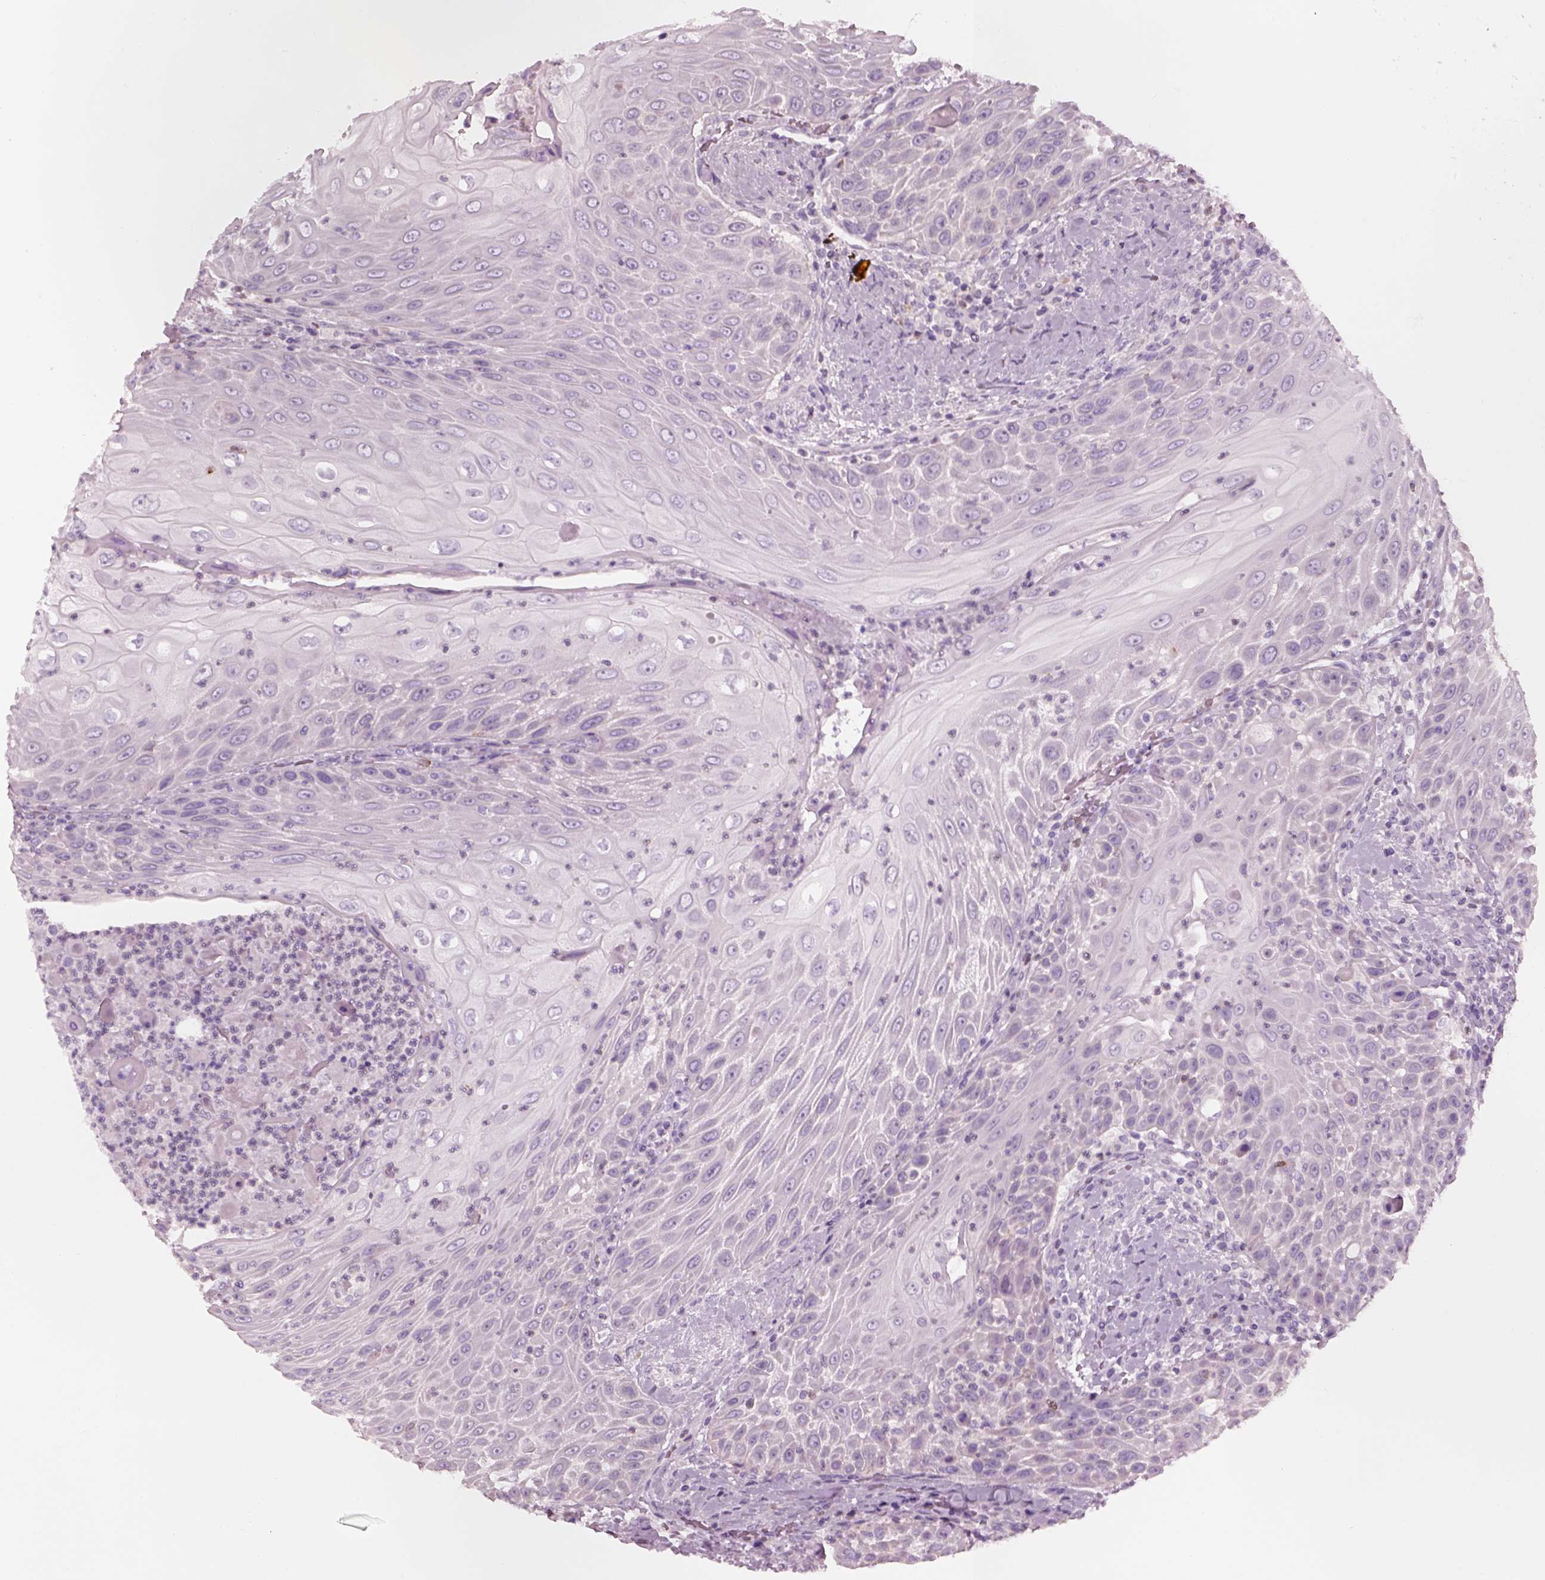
{"staining": {"intensity": "negative", "quantity": "none", "location": "none"}, "tissue": "head and neck cancer", "cell_type": "Tumor cells", "image_type": "cancer", "snomed": [{"axis": "morphology", "description": "Squamous cell carcinoma, NOS"}, {"axis": "topography", "description": "Head-Neck"}], "caption": "The micrograph demonstrates no significant staining in tumor cells of head and neck cancer.", "gene": "SLC27A2", "patient": {"sex": "male", "age": 69}}